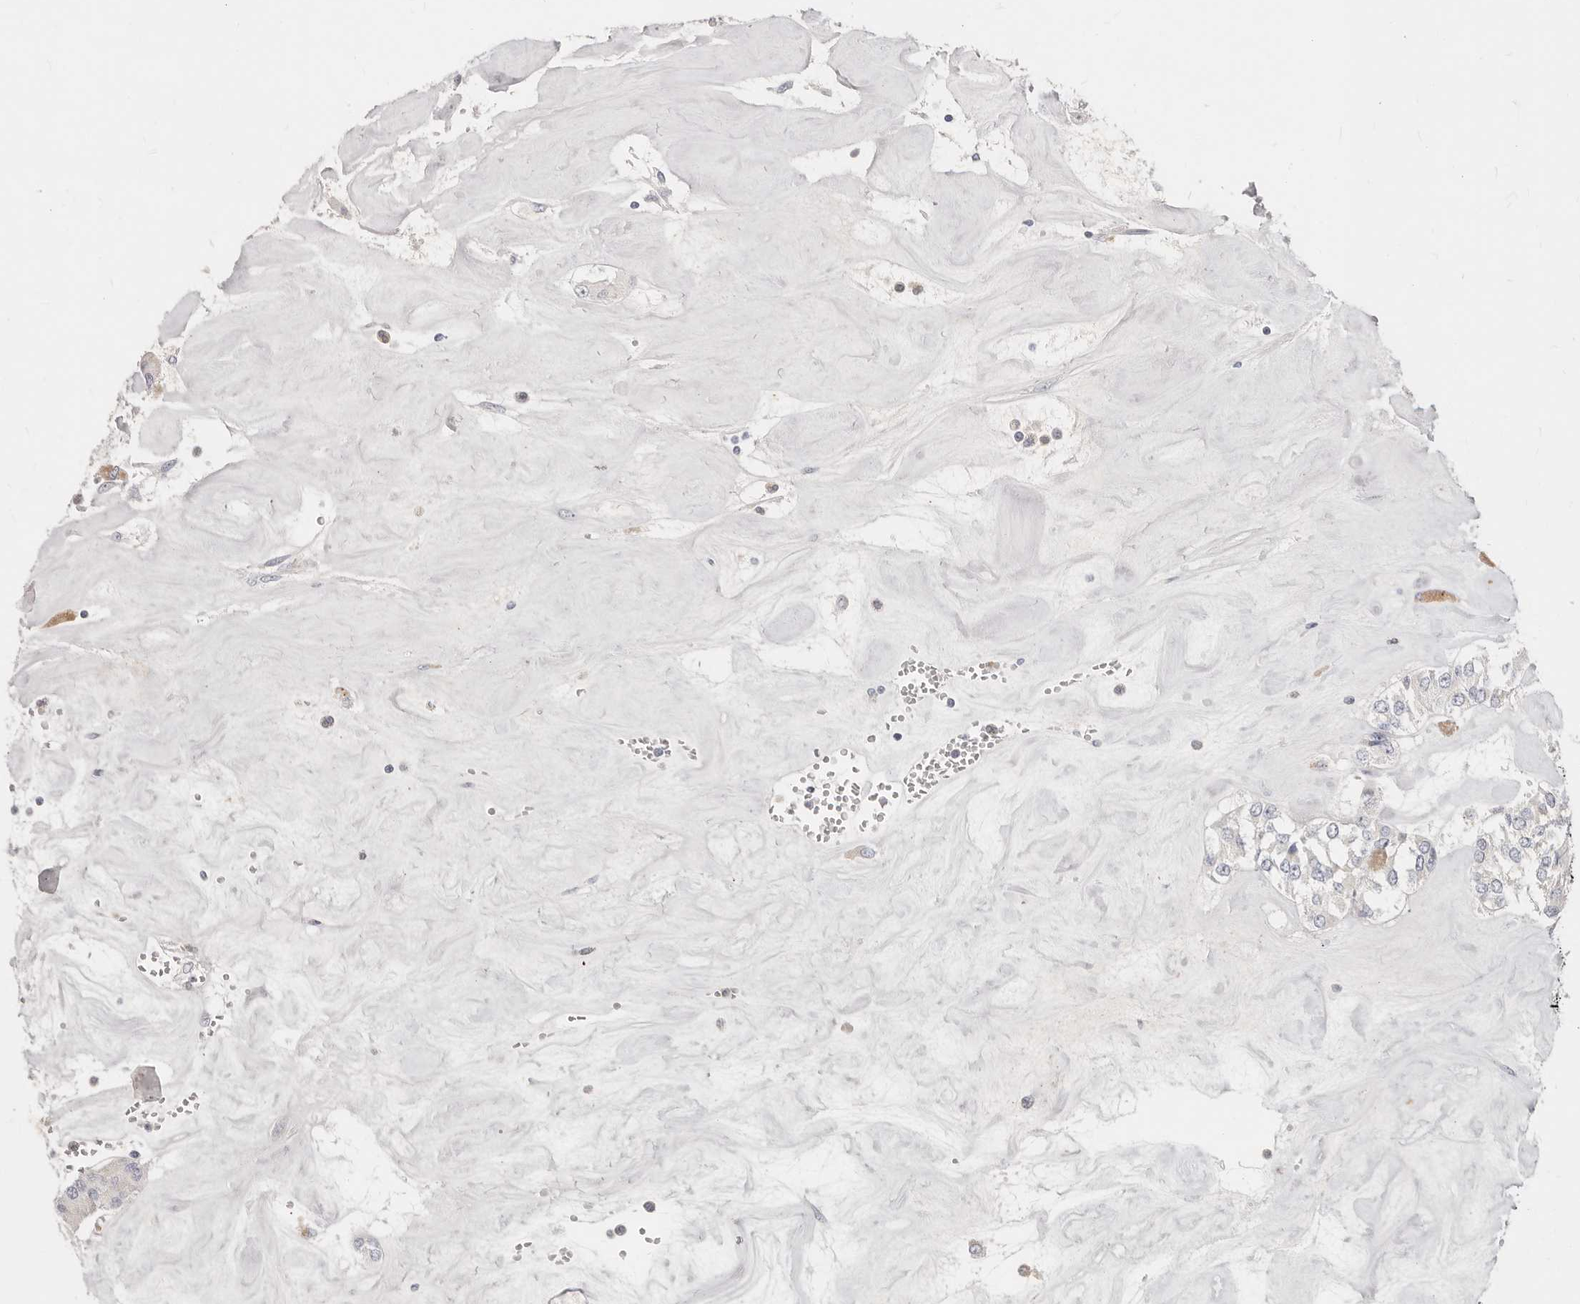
{"staining": {"intensity": "negative", "quantity": "none", "location": "none"}, "tissue": "carcinoid", "cell_type": "Tumor cells", "image_type": "cancer", "snomed": [{"axis": "morphology", "description": "Carcinoid, malignant, NOS"}, {"axis": "topography", "description": "Pancreas"}], "caption": "Carcinoid (malignant) was stained to show a protein in brown. There is no significant positivity in tumor cells.", "gene": "ZRANB1", "patient": {"sex": "male", "age": 41}}